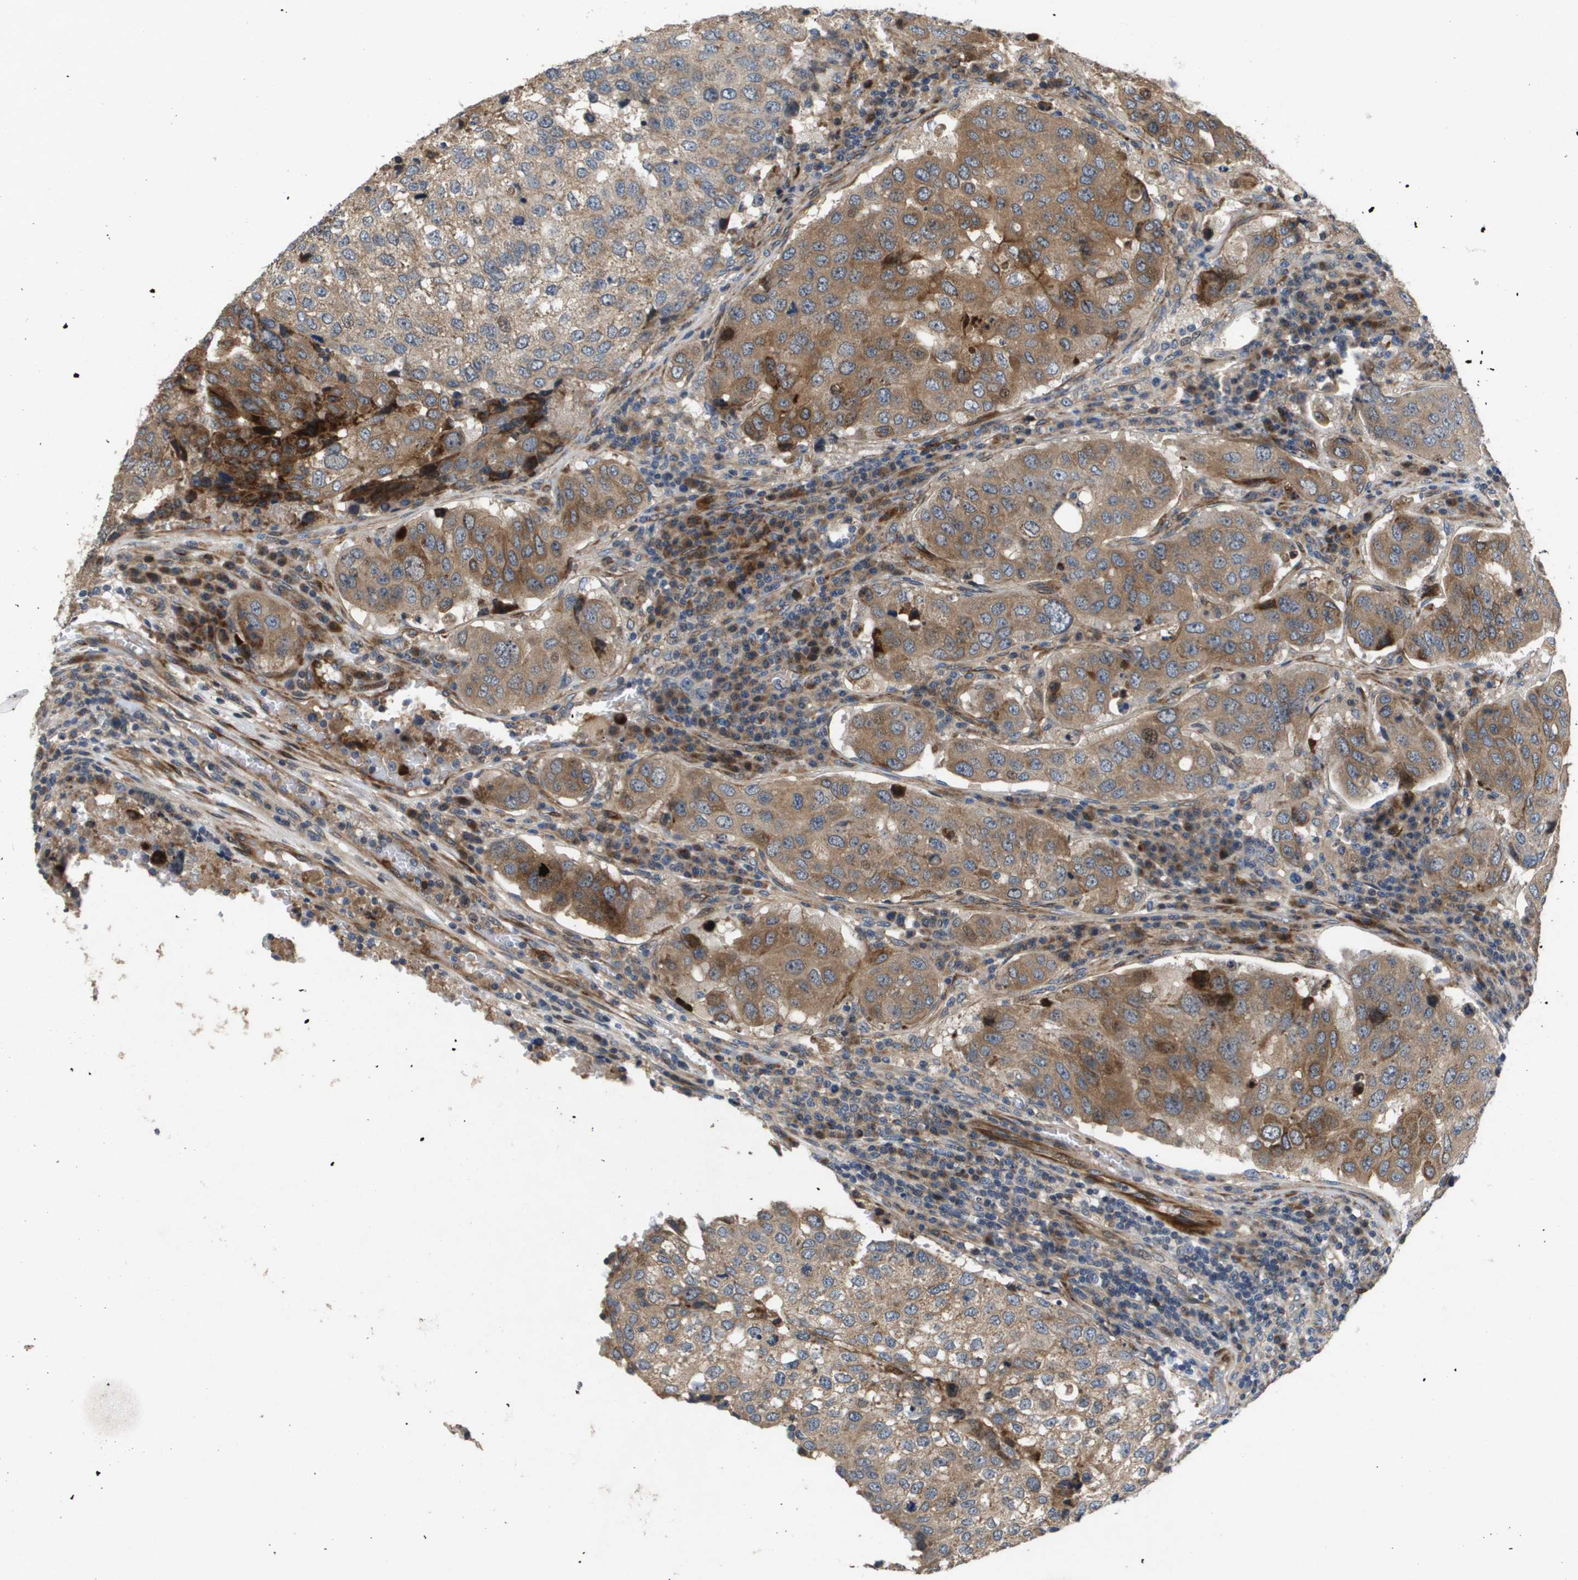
{"staining": {"intensity": "weak", "quantity": "25%-75%", "location": "cytoplasmic/membranous"}, "tissue": "urothelial cancer", "cell_type": "Tumor cells", "image_type": "cancer", "snomed": [{"axis": "morphology", "description": "Urothelial carcinoma, High grade"}, {"axis": "topography", "description": "Lymph node"}, {"axis": "topography", "description": "Urinary bladder"}], "caption": "The micrograph demonstrates immunohistochemical staining of urothelial cancer. There is weak cytoplasmic/membranous staining is identified in about 25%-75% of tumor cells.", "gene": "ENTPD2", "patient": {"sex": "male", "age": 51}}